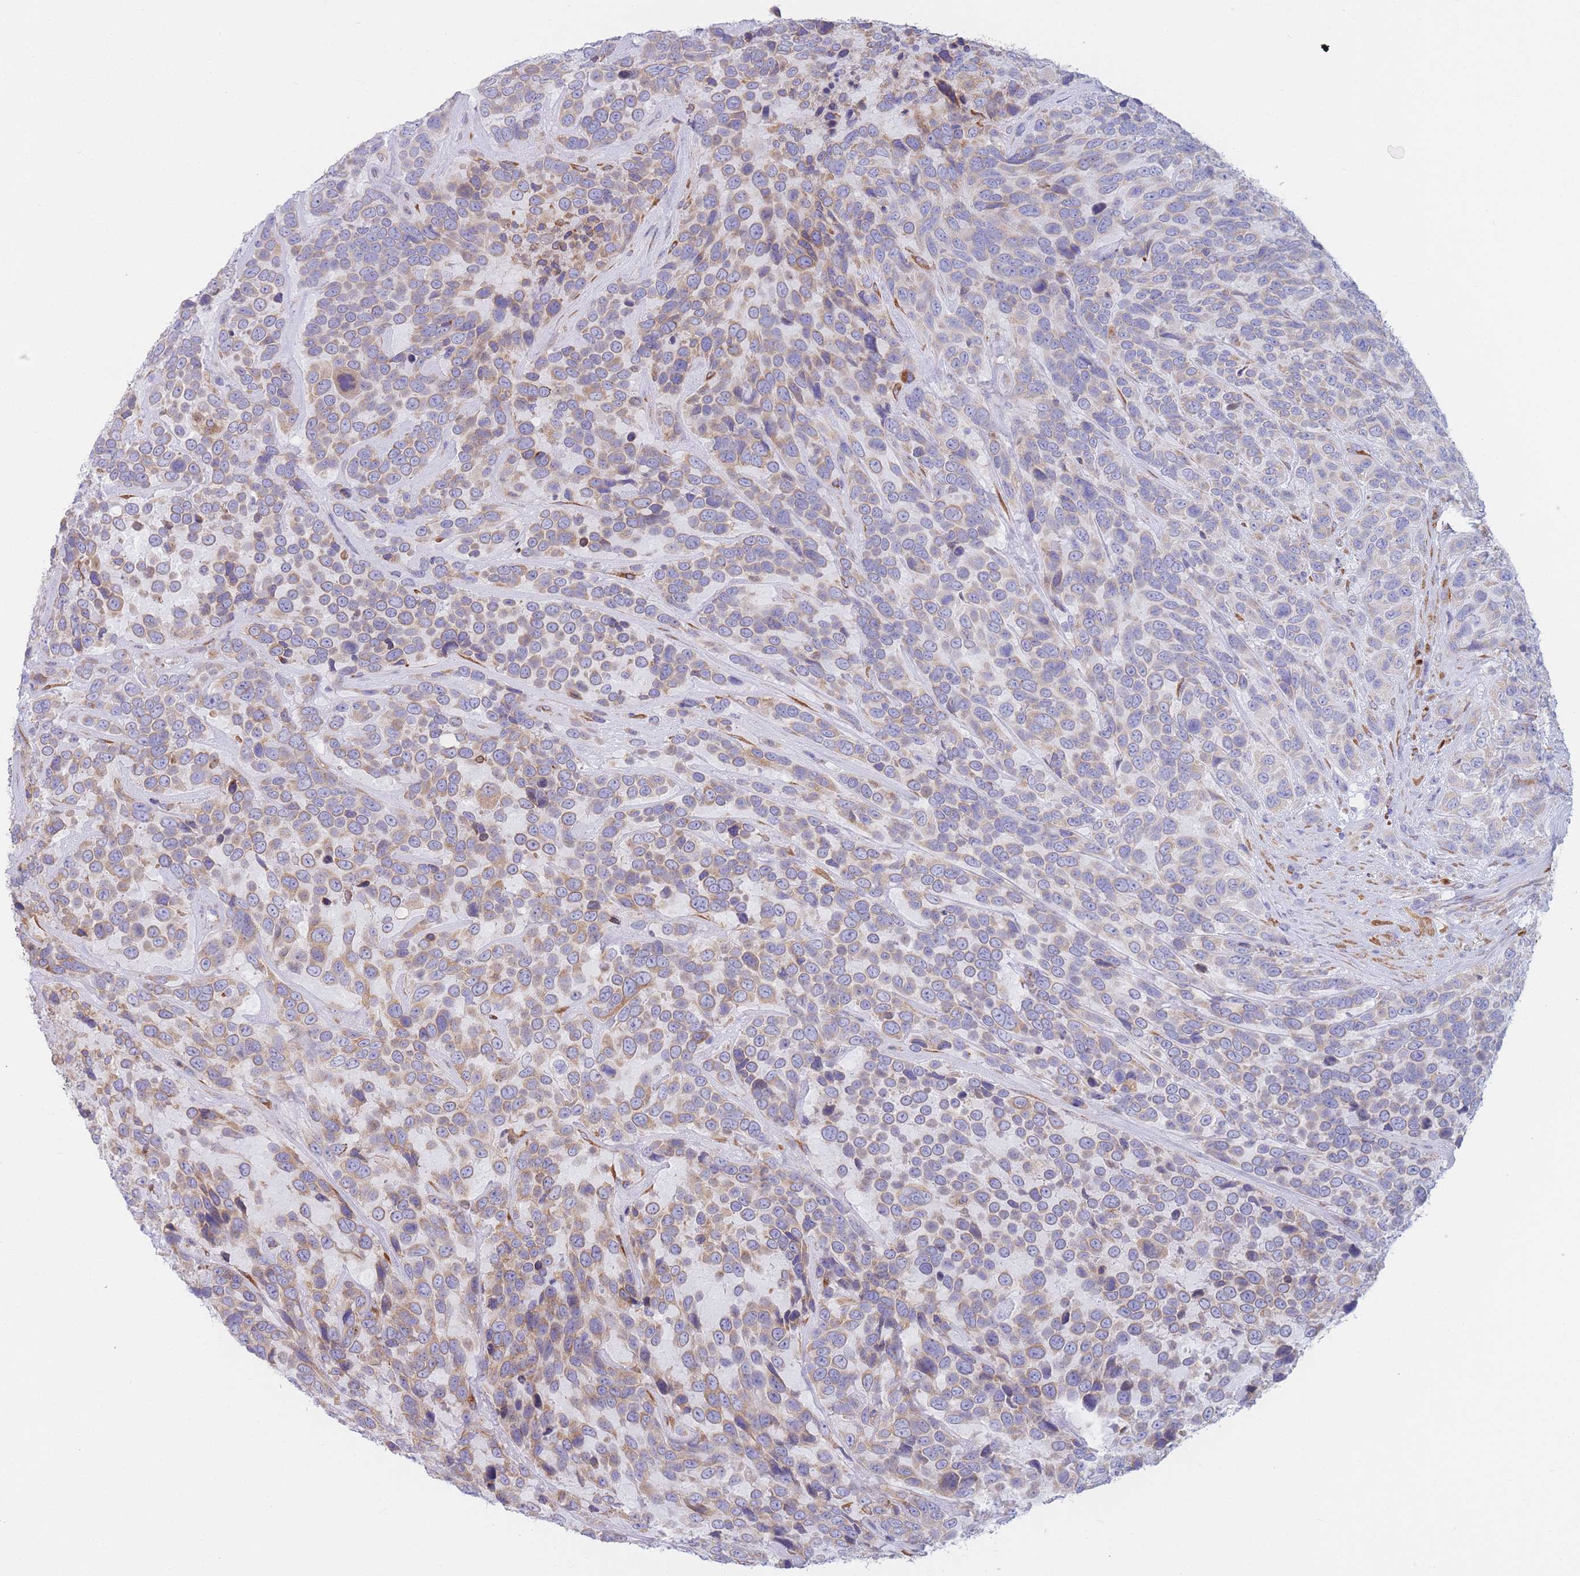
{"staining": {"intensity": "weak", "quantity": "25%-75%", "location": "cytoplasmic/membranous"}, "tissue": "urothelial cancer", "cell_type": "Tumor cells", "image_type": "cancer", "snomed": [{"axis": "morphology", "description": "Urothelial carcinoma, High grade"}, {"axis": "topography", "description": "Urinary bladder"}], "caption": "A high-resolution image shows immunohistochemistry staining of urothelial cancer, which displays weak cytoplasmic/membranous positivity in about 25%-75% of tumor cells.", "gene": "MRPL30", "patient": {"sex": "female", "age": 70}}